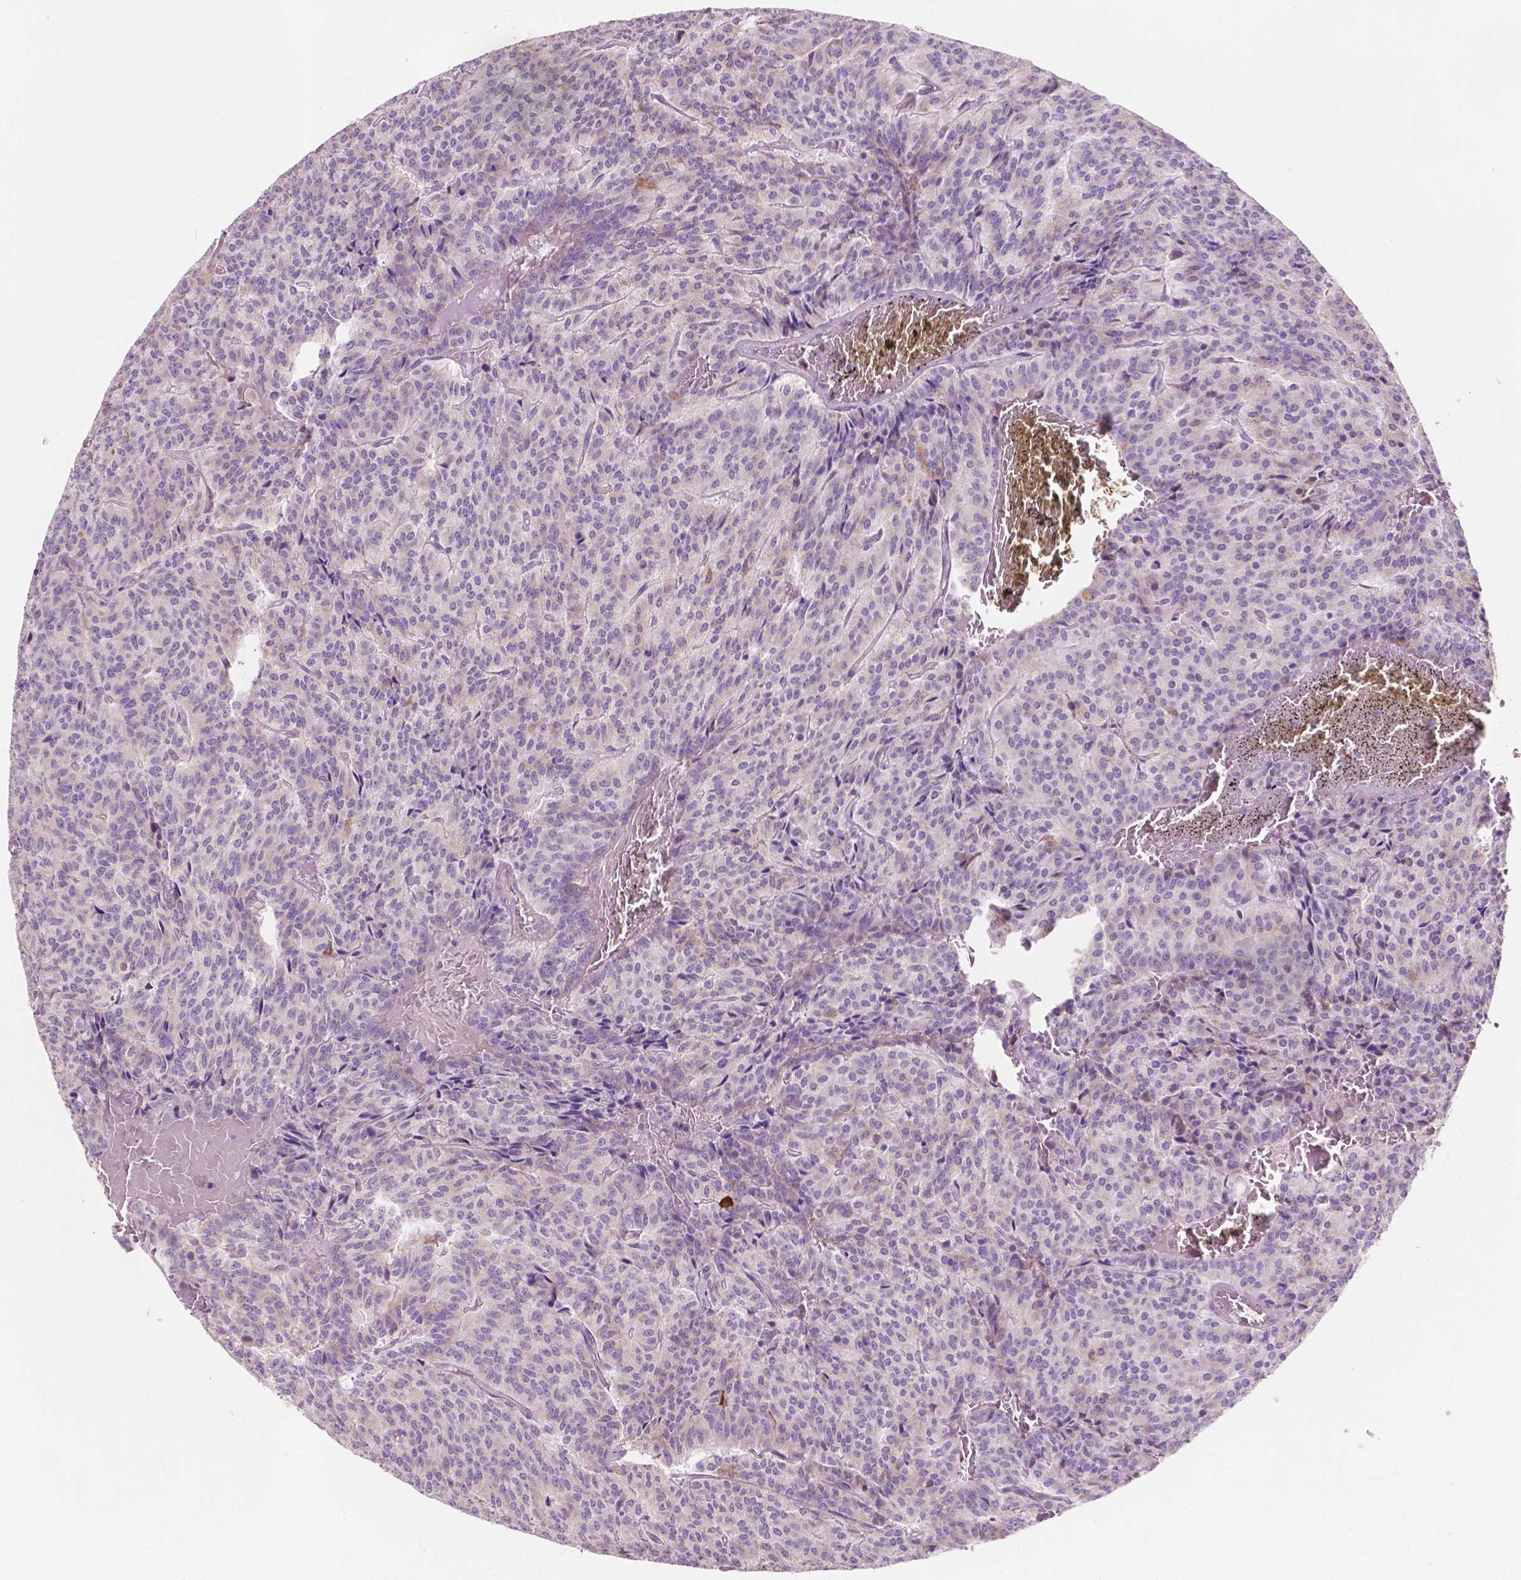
{"staining": {"intensity": "weak", "quantity": "<25%", "location": "cytoplasmic/membranous"}, "tissue": "carcinoid", "cell_type": "Tumor cells", "image_type": "cancer", "snomed": [{"axis": "morphology", "description": "Carcinoid, malignant, NOS"}, {"axis": "topography", "description": "Lung"}], "caption": "Human malignant carcinoid stained for a protein using IHC displays no positivity in tumor cells.", "gene": "LRP1B", "patient": {"sex": "male", "age": 70}}